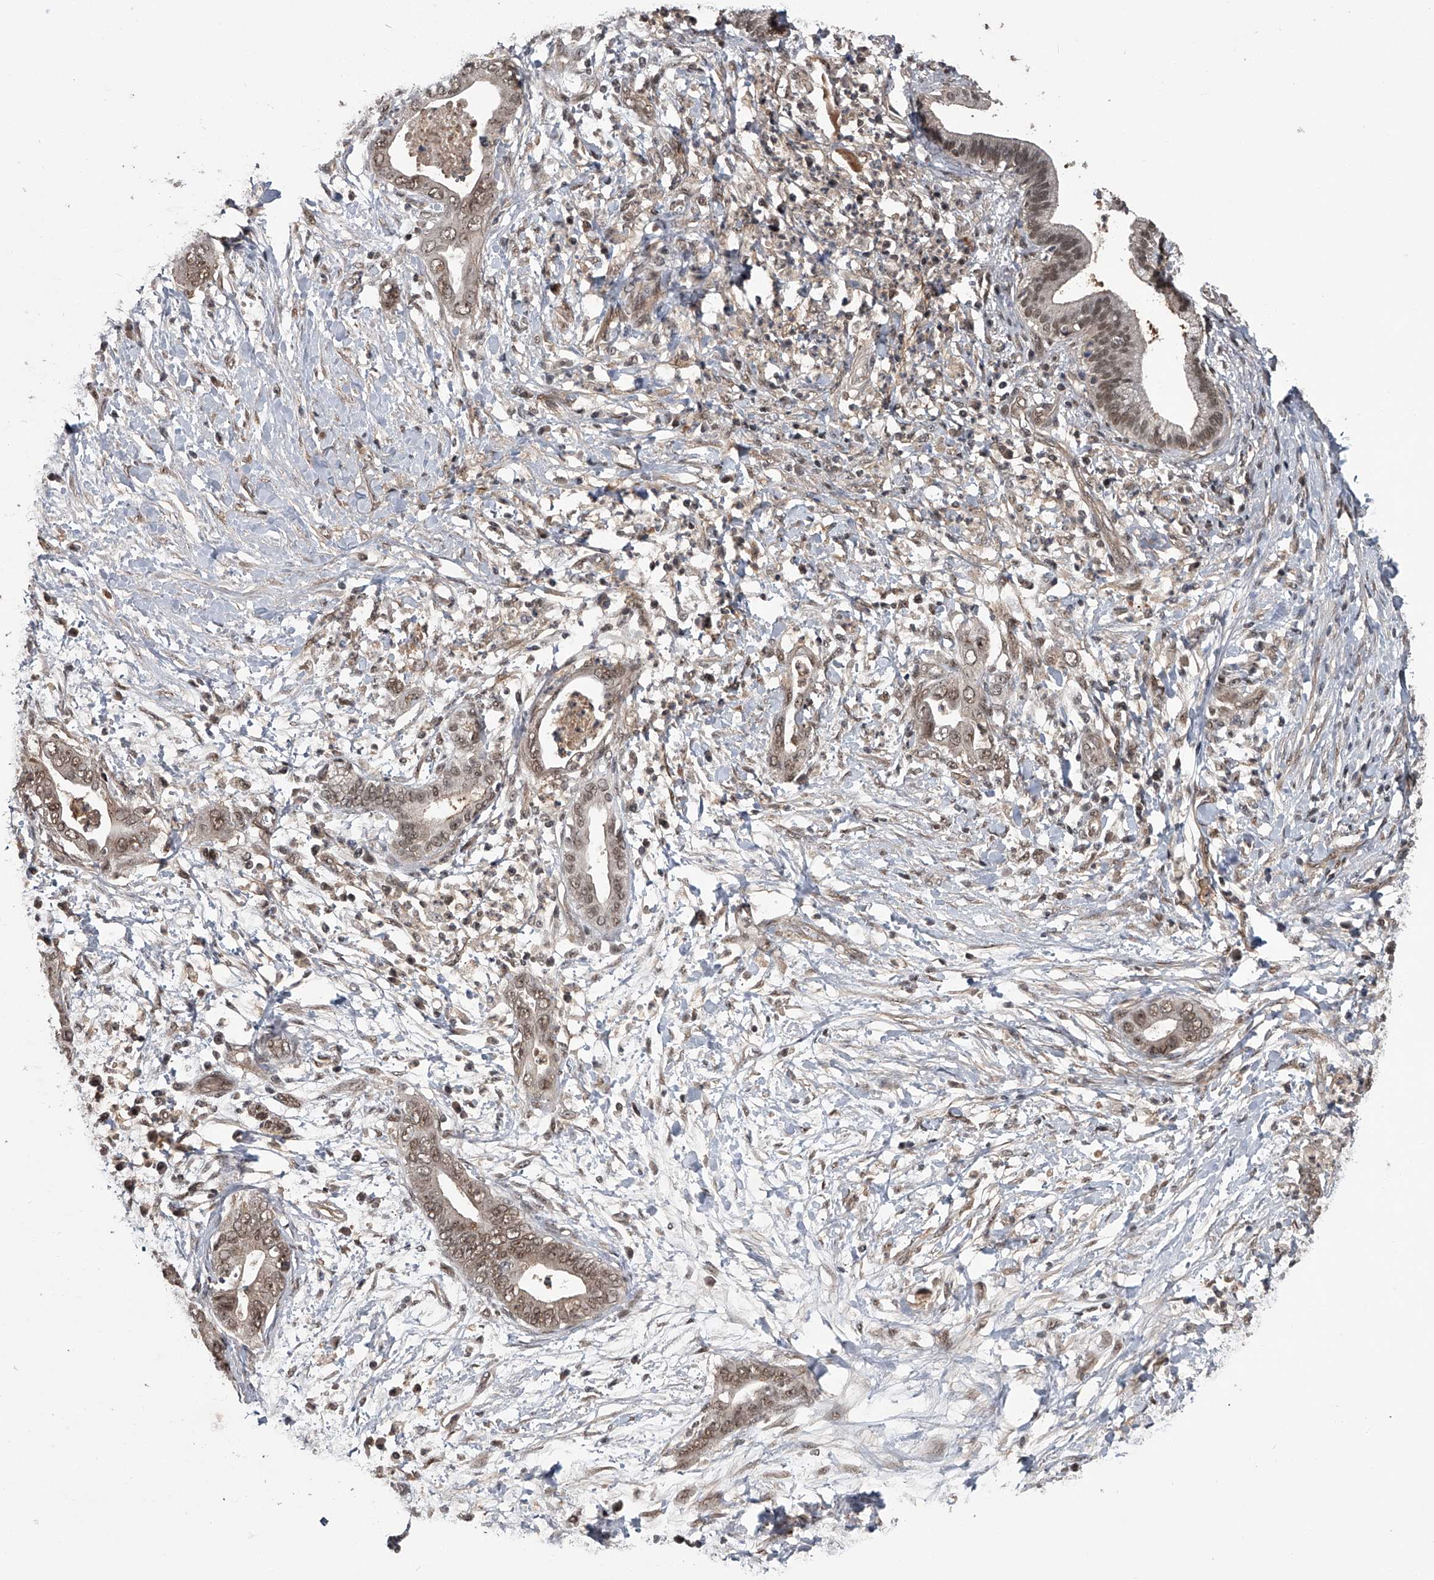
{"staining": {"intensity": "moderate", "quantity": ">75%", "location": "nuclear"}, "tissue": "pancreatic cancer", "cell_type": "Tumor cells", "image_type": "cancer", "snomed": [{"axis": "morphology", "description": "Adenocarcinoma, NOS"}, {"axis": "topography", "description": "Pancreas"}], "caption": "Moderate nuclear protein expression is identified in approximately >75% of tumor cells in adenocarcinoma (pancreatic).", "gene": "SLC12A8", "patient": {"sex": "male", "age": 75}}